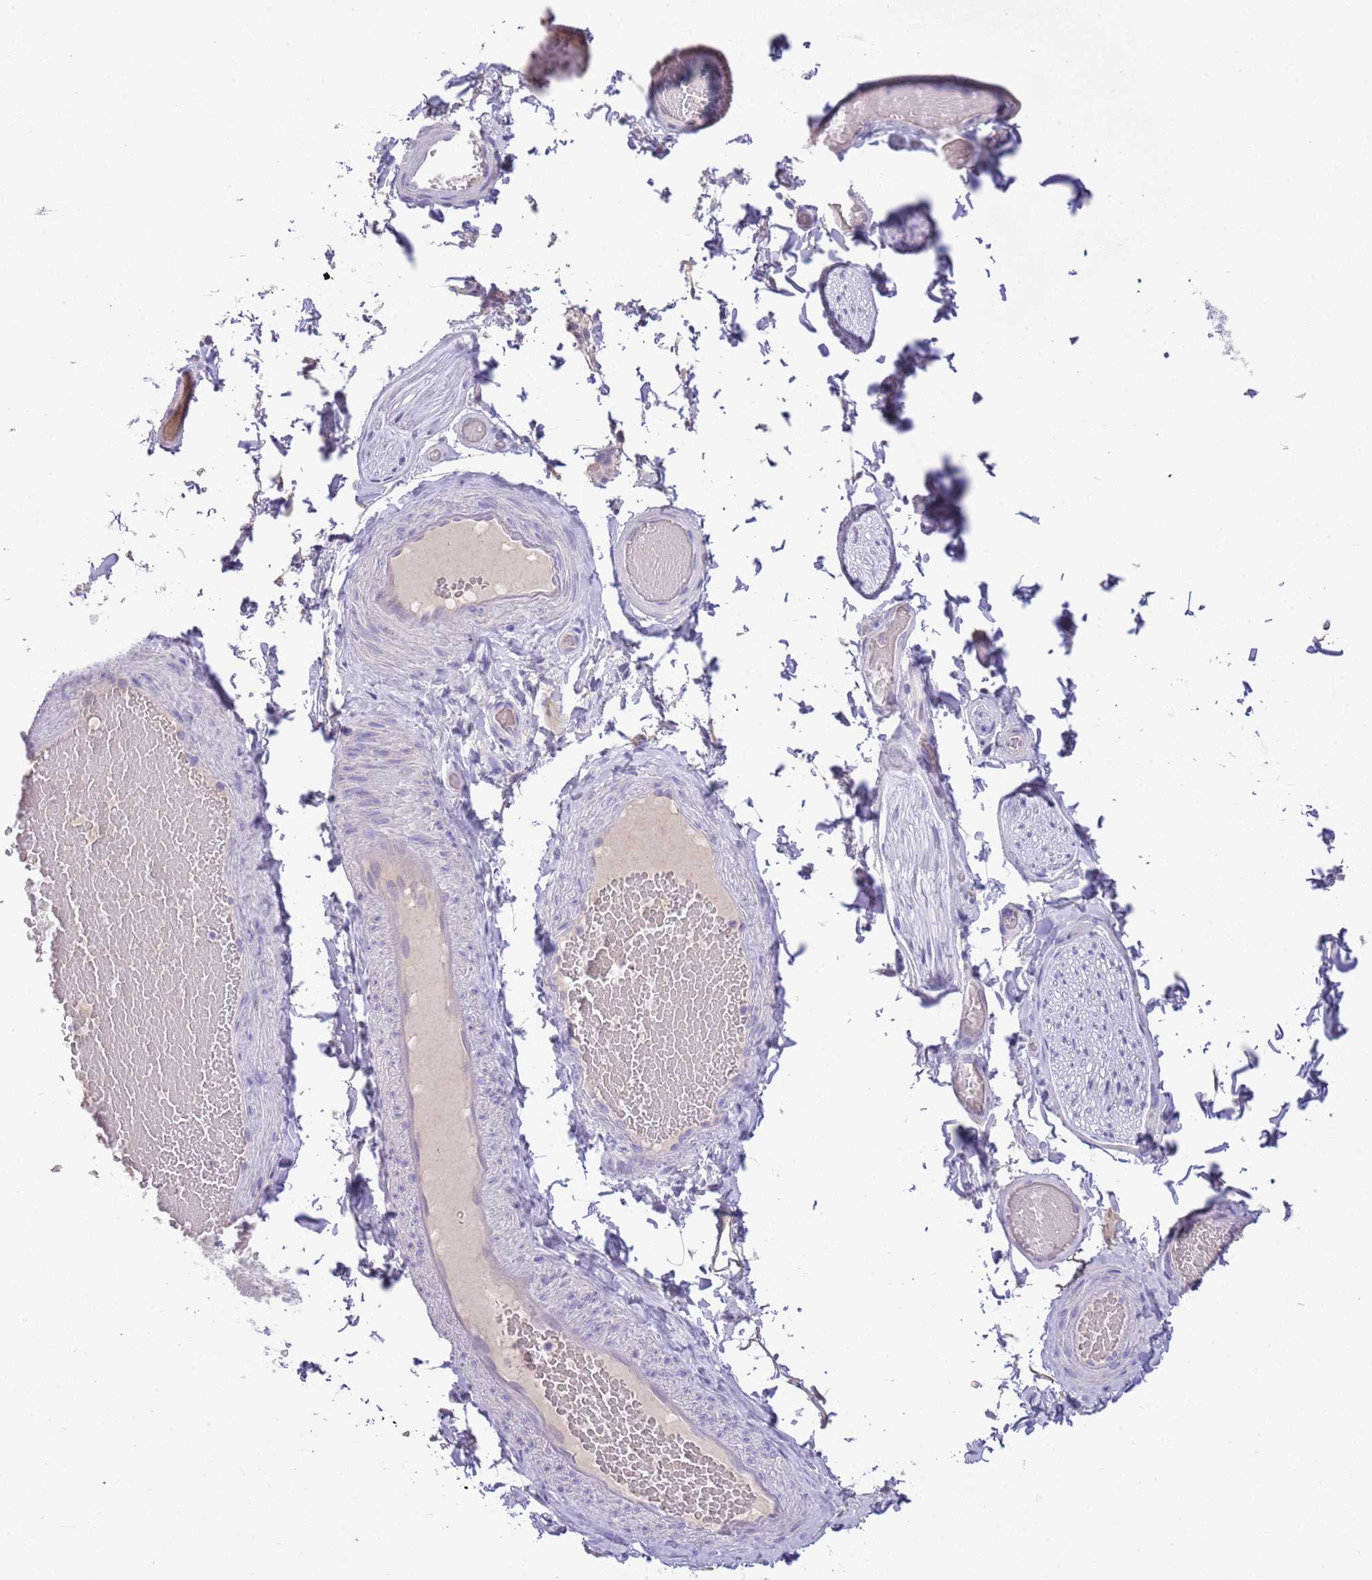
{"staining": {"intensity": "negative", "quantity": "none", "location": "none"}, "tissue": "adipose tissue", "cell_type": "Adipocytes", "image_type": "normal", "snomed": [{"axis": "morphology", "description": "Normal tissue, NOS"}, {"axis": "topography", "description": "Soft tissue"}, {"axis": "topography", "description": "Vascular tissue"}, {"axis": "topography", "description": "Peripheral nerve tissue"}], "caption": "Adipocytes show no significant protein positivity in benign adipose tissue. Brightfield microscopy of immunohistochemistry (IHC) stained with DAB (brown) and hematoxylin (blue), captured at high magnification.", "gene": "SFTPA1", "patient": {"sex": "male", "age": 32}}